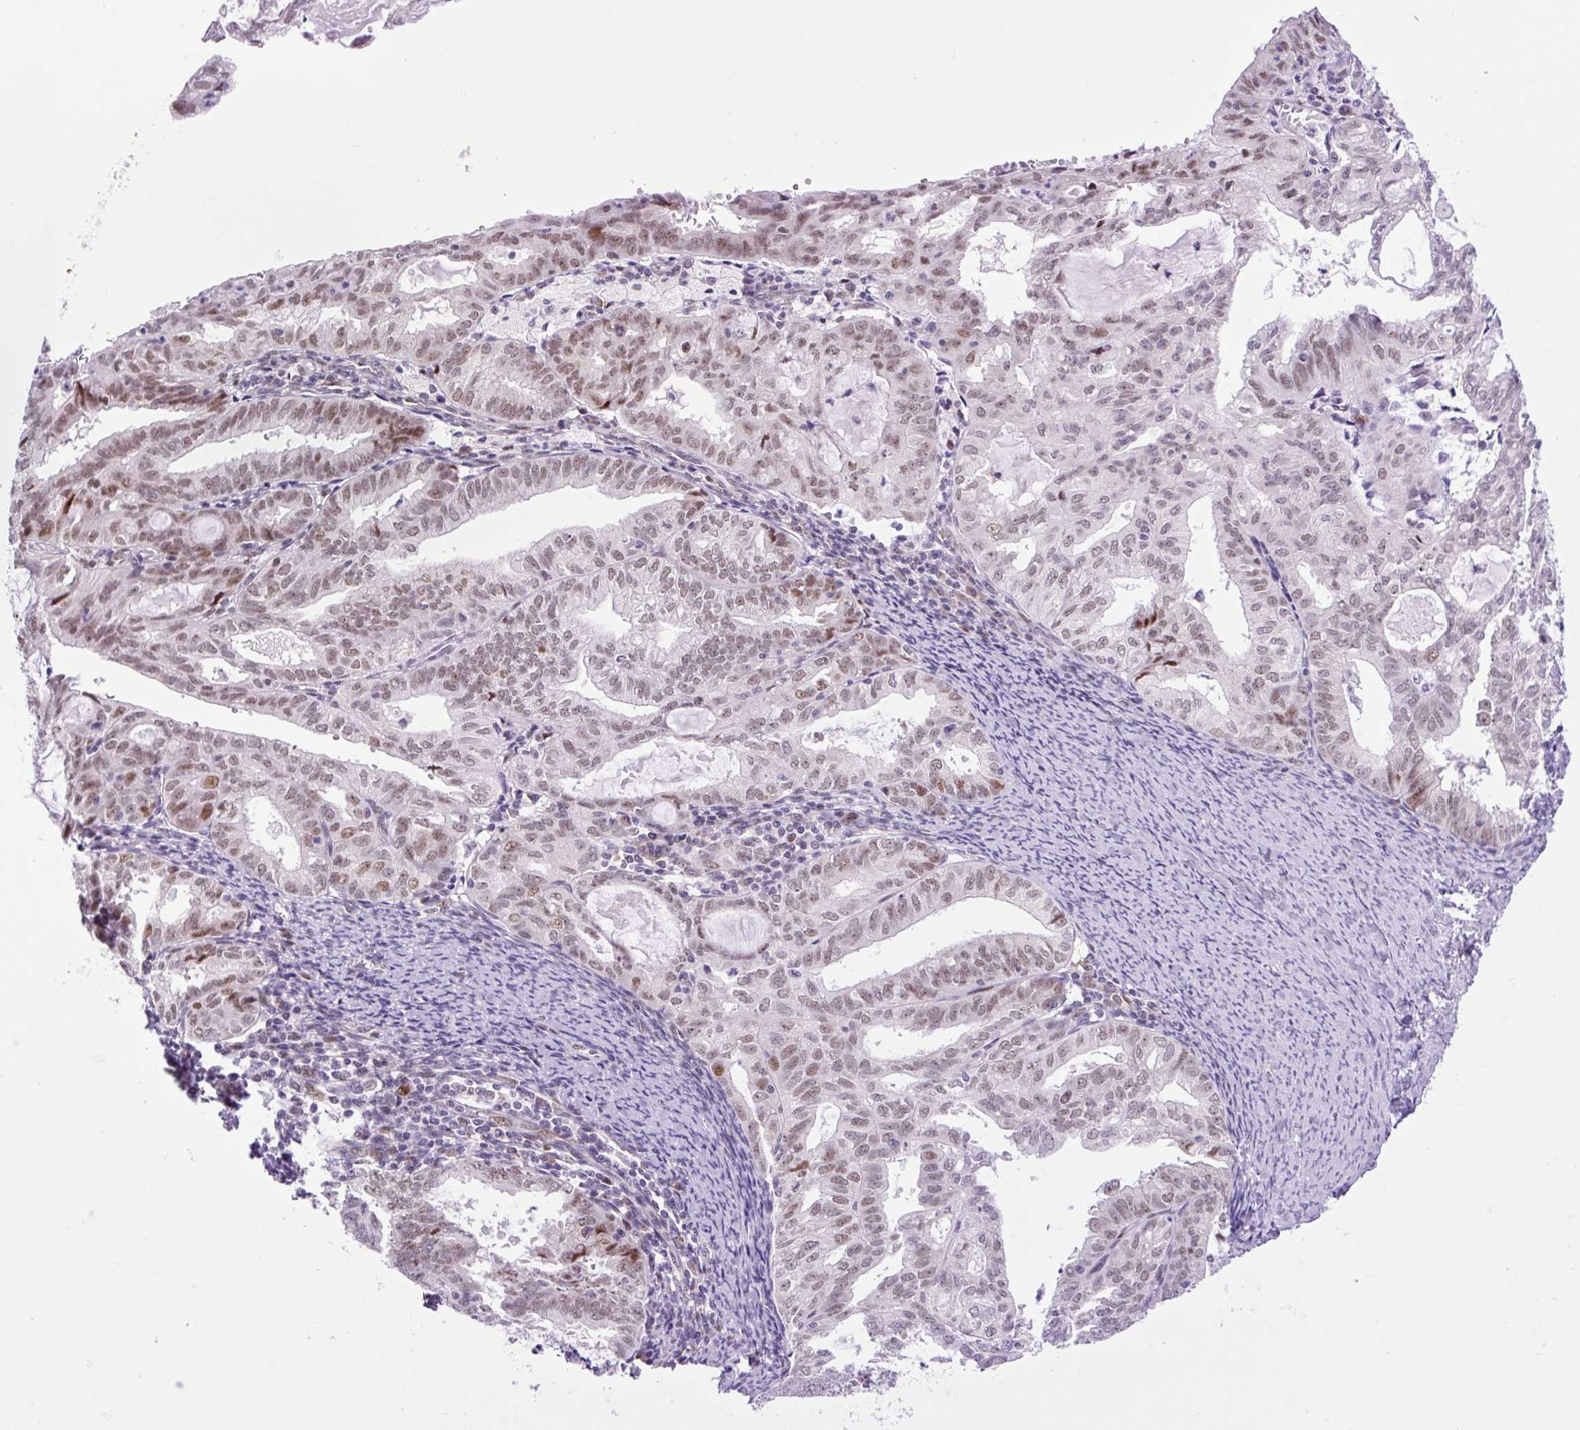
{"staining": {"intensity": "weak", "quantity": ">75%", "location": "nuclear"}, "tissue": "endometrial cancer", "cell_type": "Tumor cells", "image_type": "cancer", "snomed": [{"axis": "morphology", "description": "Adenocarcinoma, NOS"}, {"axis": "topography", "description": "Endometrium"}], "caption": "The image reveals immunohistochemical staining of endometrial cancer (adenocarcinoma). There is weak nuclear expression is present in approximately >75% of tumor cells.", "gene": "CLK2", "patient": {"sex": "female", "age": 70}}